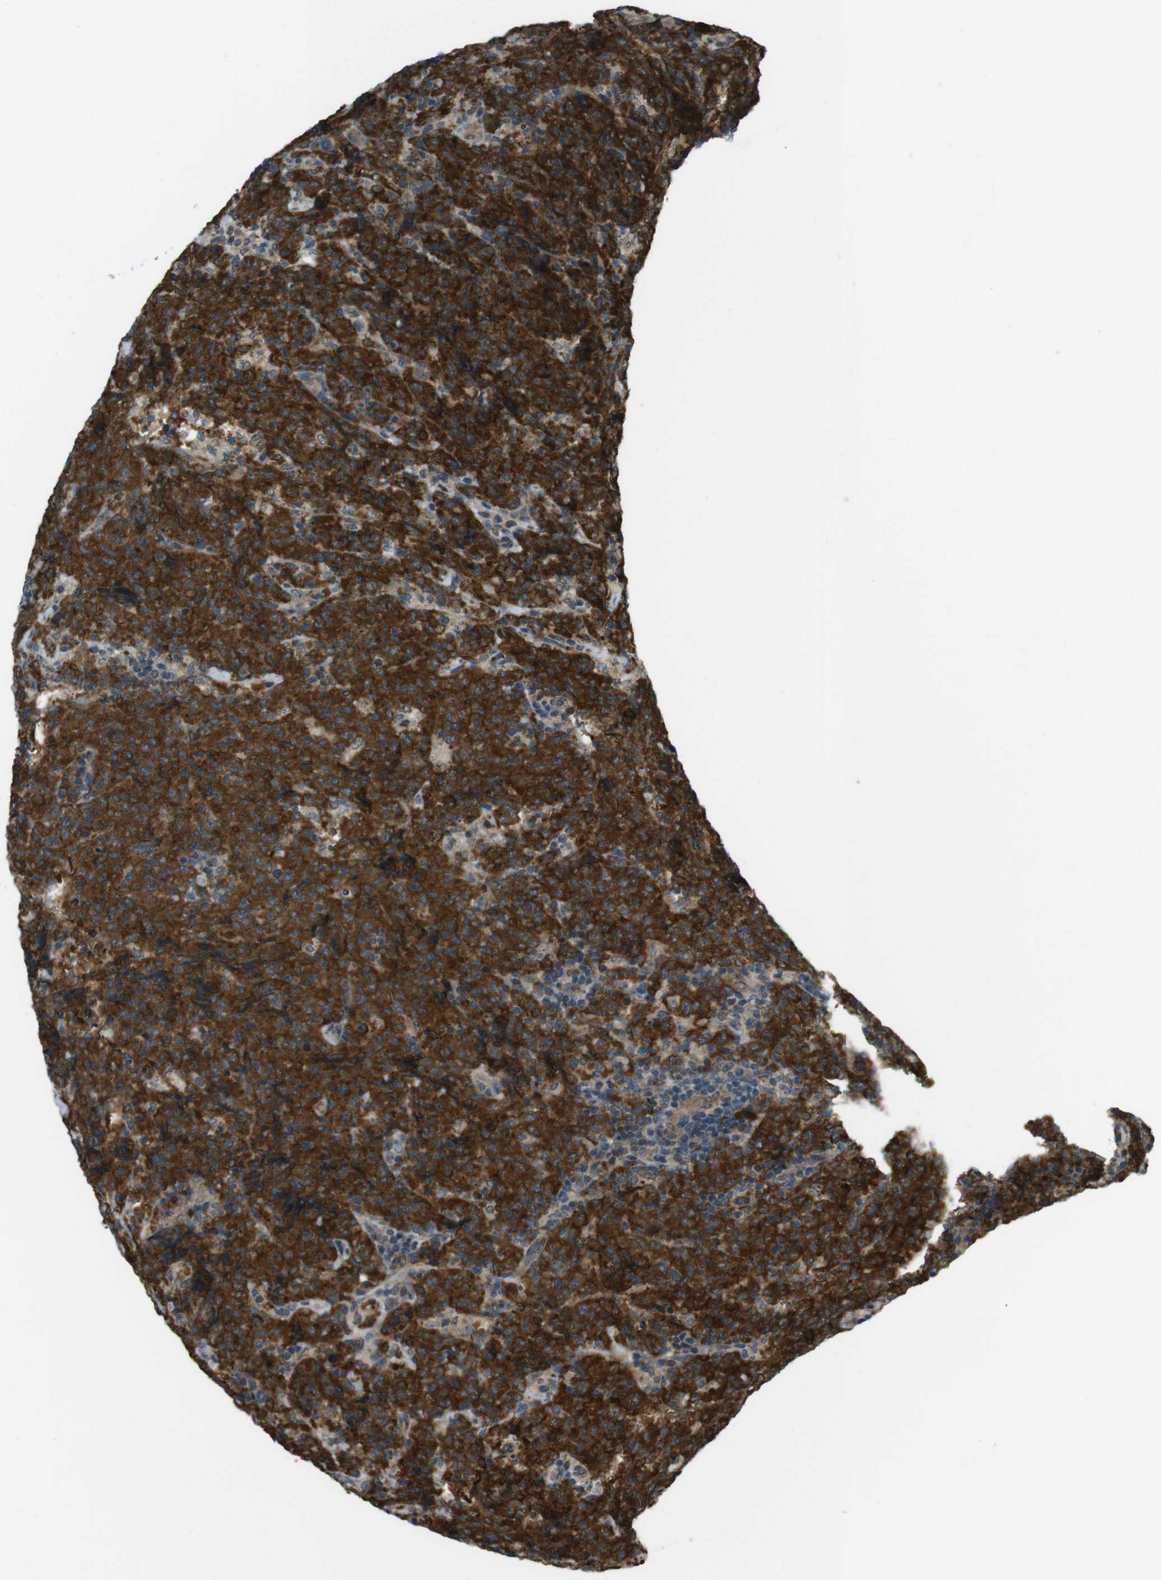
{"staining": {"intensity": "strong", "quantity": ">75%", "location": "cytoplasmic/membranous"}, "tissue": "lymphoma", "cell_type": "Tumor cells", "image_type": "cancer", "snomed": [{"axis": "morphology", "description": "Malignant lymphoma, non-Hodgkin's type, High grade"}, {"axis": "topography", "description": "Tonsil"}], "caption": "Strong cytoplasmic/membranous positivity for a protein is identified in about >75% of tumor cells of malignant lymphoma, non-Hodgkin's type (high-grade) using IHC.", "gene": "TIAM2", "patient": {"sex": "female", "age": 36}}